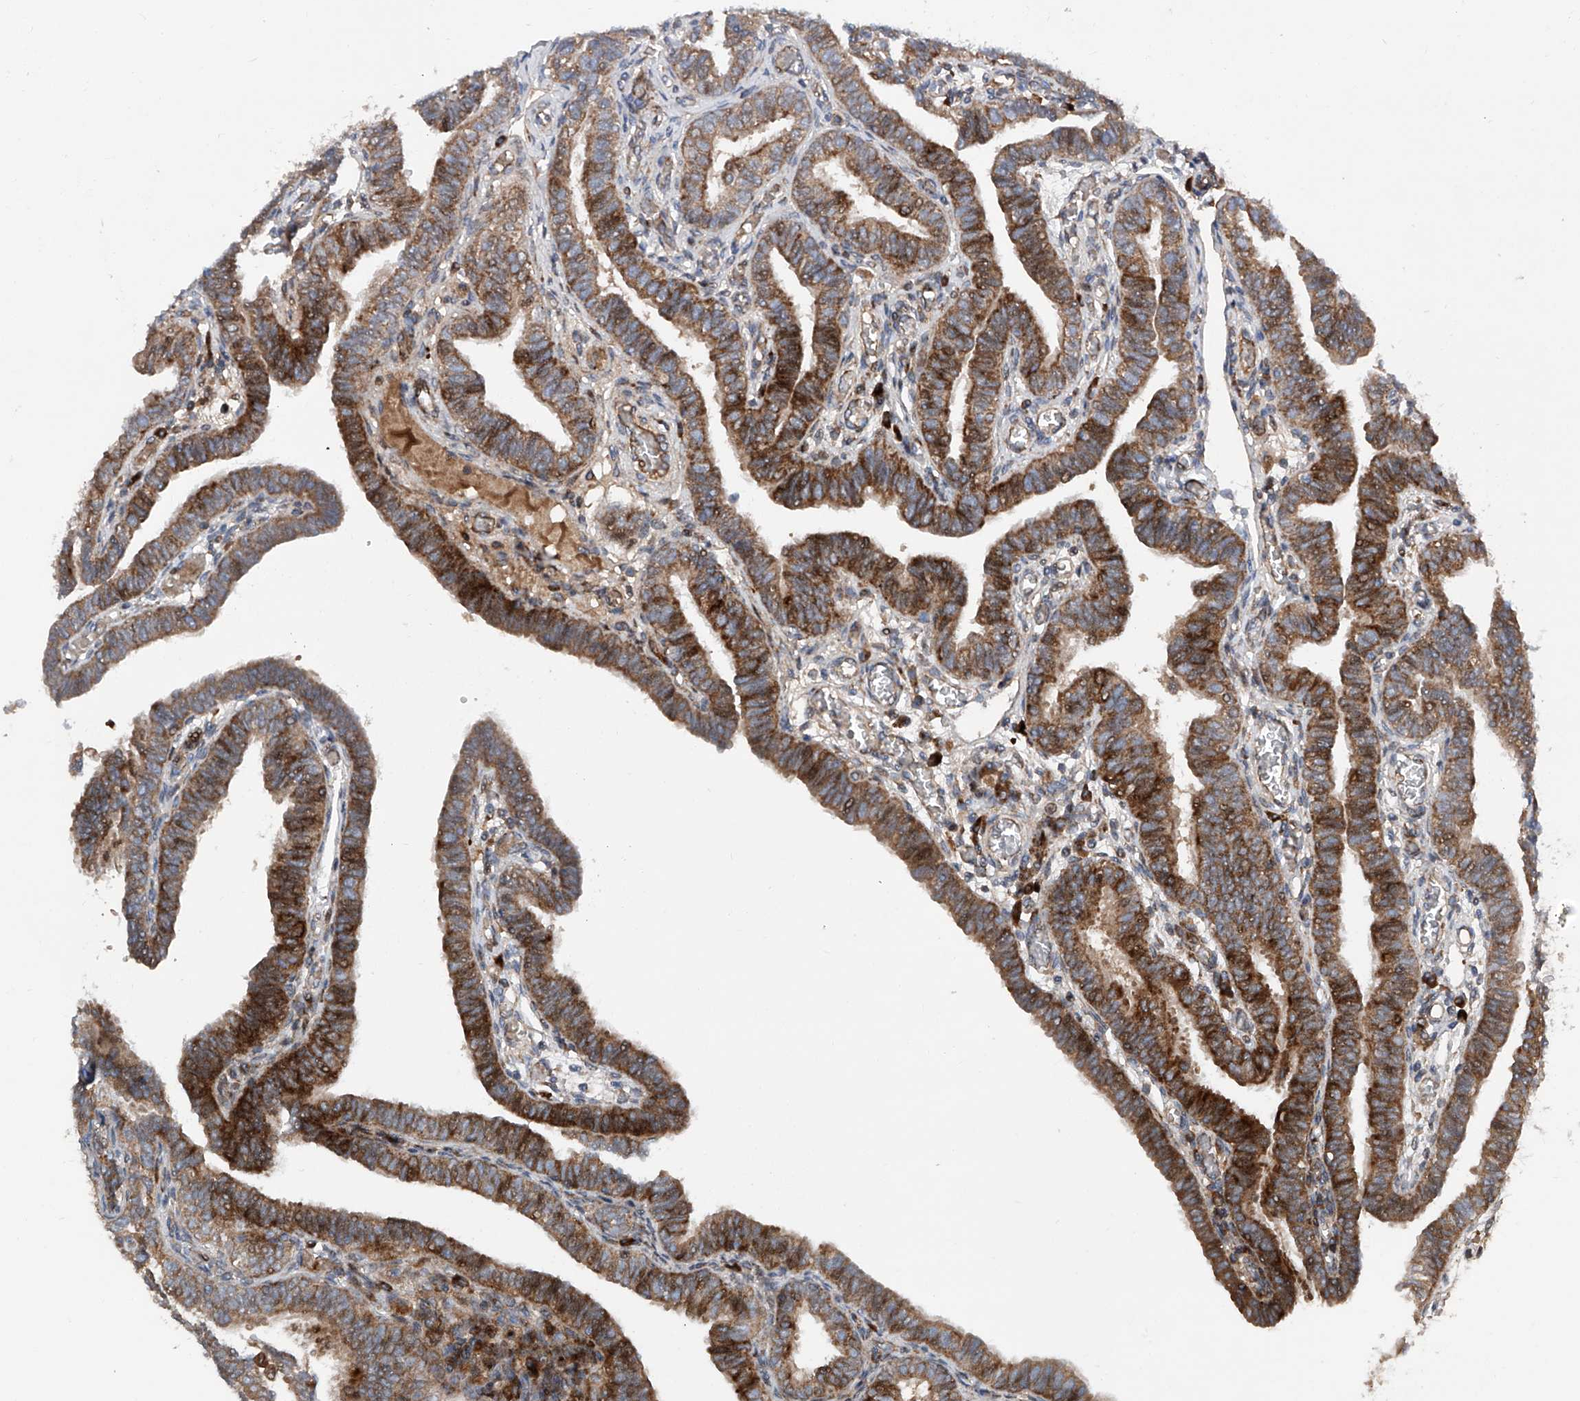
{"staining": {"intensity": "strong", "quantity": ">75%", "location": "cytoplasmic/membranous"}, "tissue": "fallopian tube", "cell_type": "Glandular cells", "image_type": "normal", "snomed": [{"axis": "morphology", "description": "Normal tissue, NOS"}, {"axis": "topography", "description": "Fallopian tube"}], "caption": "IHC (DAB (3,3'-diaminobenzidine)) staining of unremarkable fallopian tube demonstrates strong cytoplasmic/membranous protein staining in about >75% of glandular cells.", "gene": "DAD1", "patient": {"sex": "female", "age": 39}}